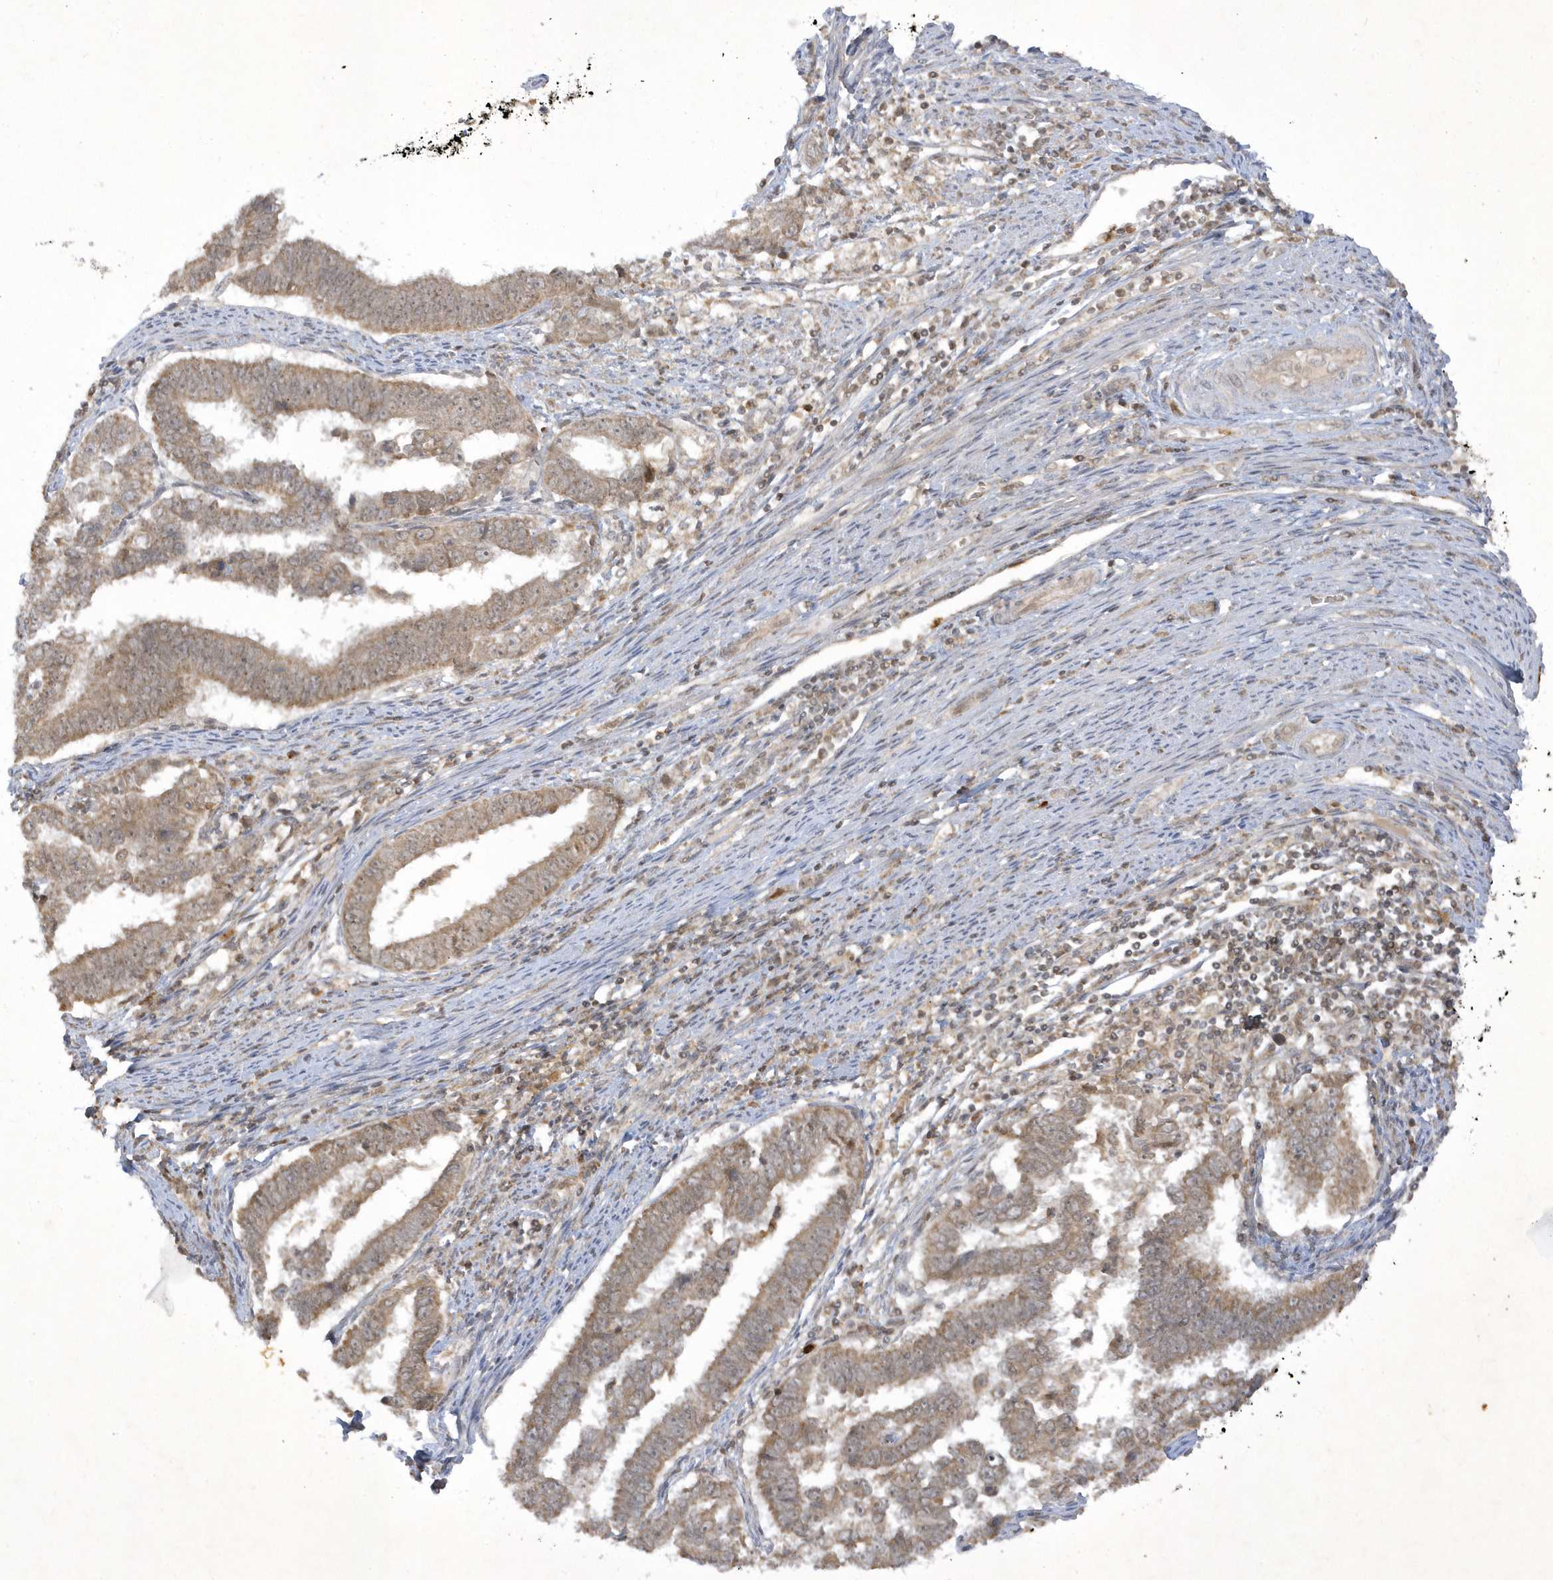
{"staining": {"intensity": "weak", "quantity": ">75%", "location": "cytoplasmic/membranous,nuclear"}, "tissue": "endometrial cancer", "cell_type": "Tumor cells", "image_type": "cancer", "snomed": [{"axis": "morphology", "description": "Adenocarcinoma, NOS"}, {"axis": "topography", "description": "Endometrium"}], "caption": "Immunohistochemistry (DAB) staining of human endometrial cancer (adenocarcinoma) displays weak cytoplasmic/membranous and nuclear protein staining in about >75% of tumor cells.", "gene": "ZNF213", "patient": {"sex": "female", "age": 75}}